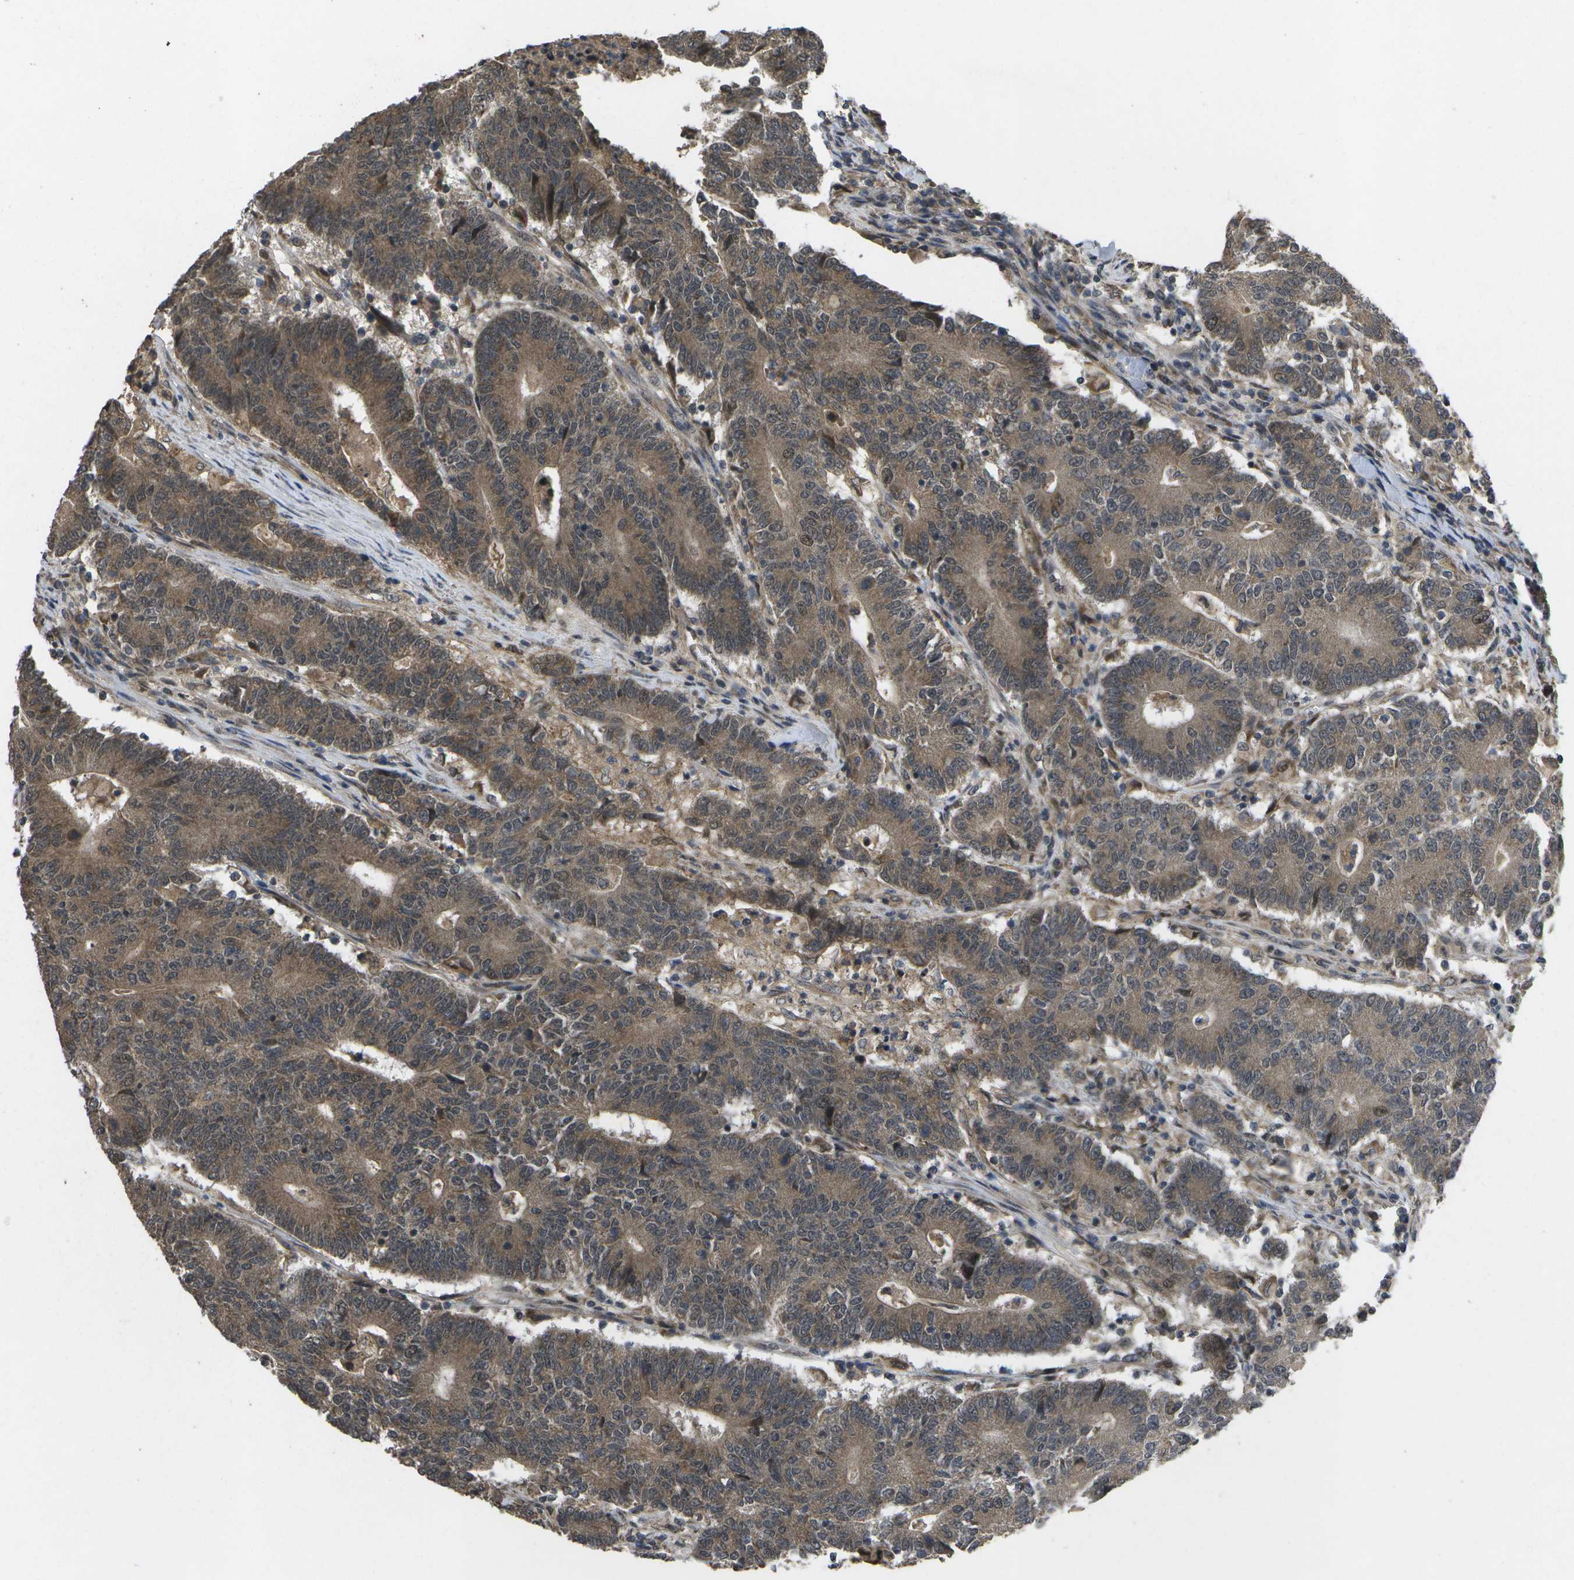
{"staining": {"intensity": "moderate", "quantity": ">75%", "location": "cytoplasmic/membranous,nuclear"}, "tissue": "colorectal cancer", "cell_type": "Tumor cells", "image_type": "cancer", "snomed": [{"axis": "morphology", "description": "Normal tissue, NOS"}, {"axis": "morphology", "description": "Adenocarcinoma, NOS"}, {"axis": "topography", "description": "Colon"}], "caption": "Immunohistochemistry (IHC) histopathology image of neoplastic tissue: colorectal cancer (adenocarcinoma) stained using immunohistochemistry demonstrates medium levels of moderate protein expression localized specifically in the cytoplasmic/membranous and nuclear of tumor cells, appearing as a cytoplasmic/membranous and nuclear brown color.", "gene": "ALAS1", "patient": {"sex": "female", "age": 75}}